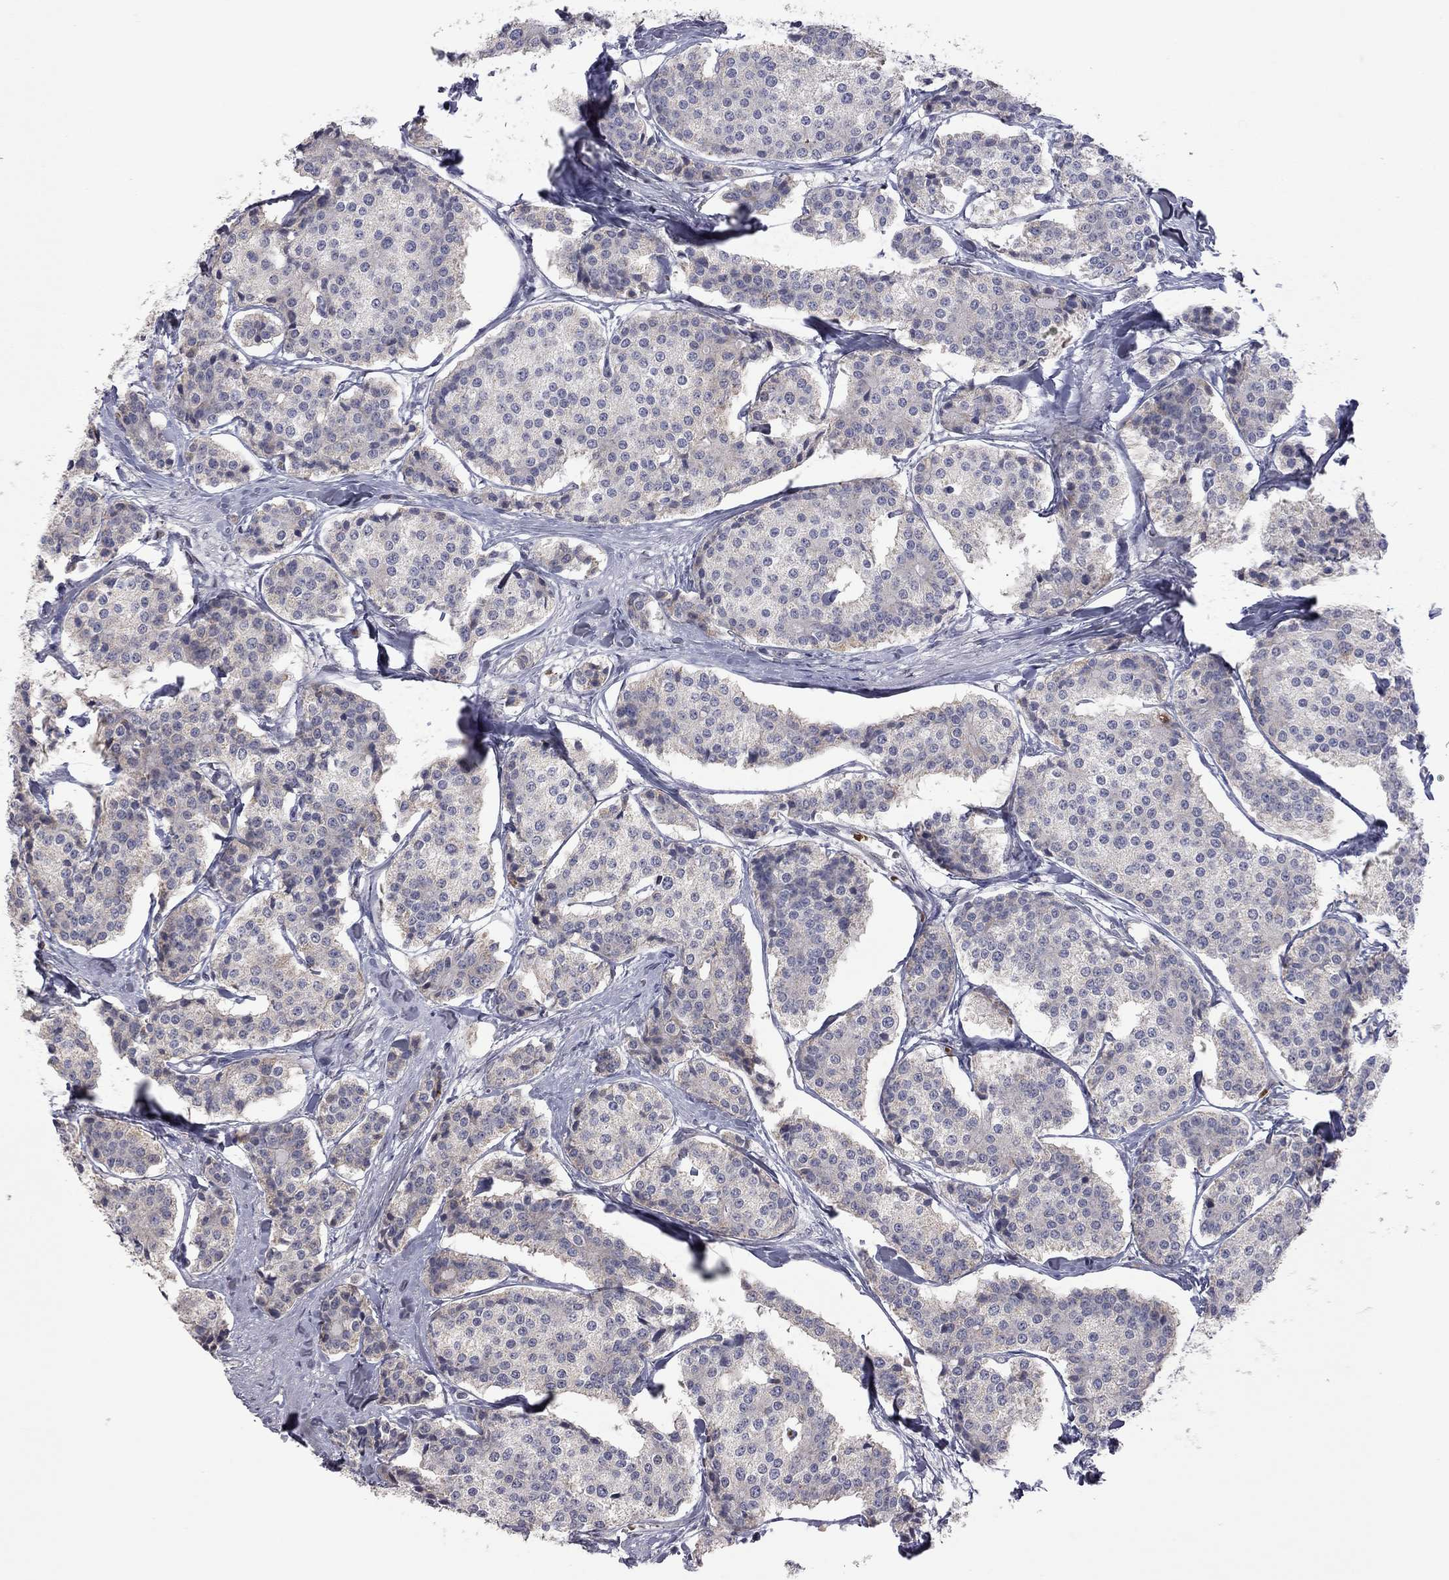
{"staining": {"intensity": "weak", "quantity": "<25%", "location": "cytoplasmic/membranous"}, "tissue": "carcinoid", "cell_type": "Tumor cells", "image_type": "cancer", "snomed": [{"axis": "morphology", "description": "Carcinoid, malignant, NOS"}, {"axis": "topography", "description": "Small intestine"}], "caption": "This photomicrograph is of carcinoid (malignant) stained with immunohistochemistry (IHC) to label a protein in brown with the nuclei are counter-stained blue. There is no staining in tumor cells. Nuclei are stained in blue.", "gene": "MC3R", "patient": {"sex": "female", "age": 65}}